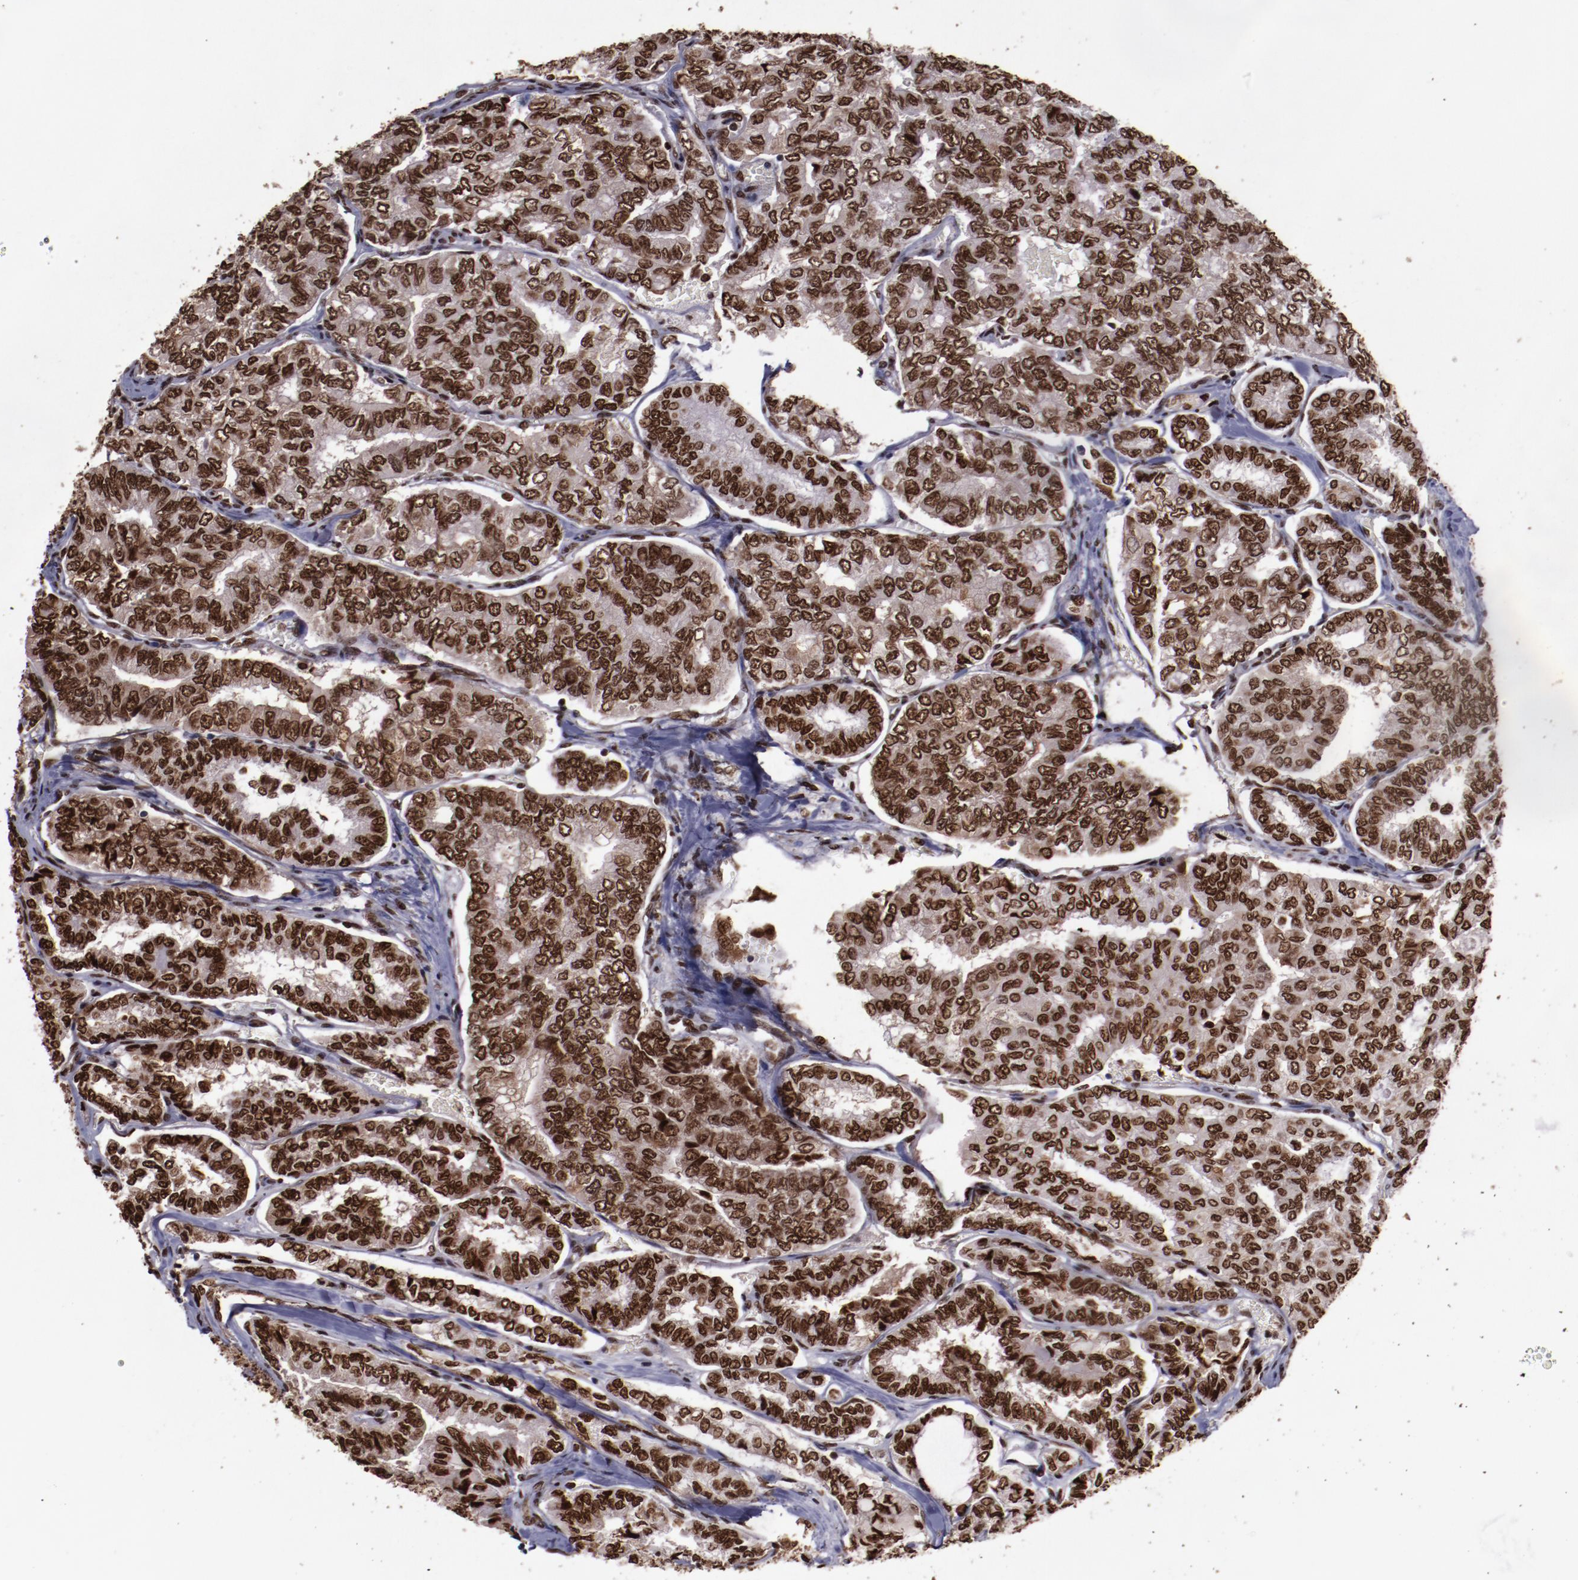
{"staining": {"intensity": "strong", "quantity": ">75%", "location": "nuclear"}, "tissue": "thyroid cancer", "cell_type": "Tumor cells", "image_type": "cancer", "snomed": [{"axis": "morphology", "description": "Papillary adenocarcinoma, NOS"}, {"axis": "topography", "description": "Thyroid gland"}], "caption": "Tumor cells exhibit strong nuclear expression in approximately >75% of cells in thyroid papillary adenocarcinoma.", "gene": "APEX1", "patient": {"sex": "female", "age": 35}}